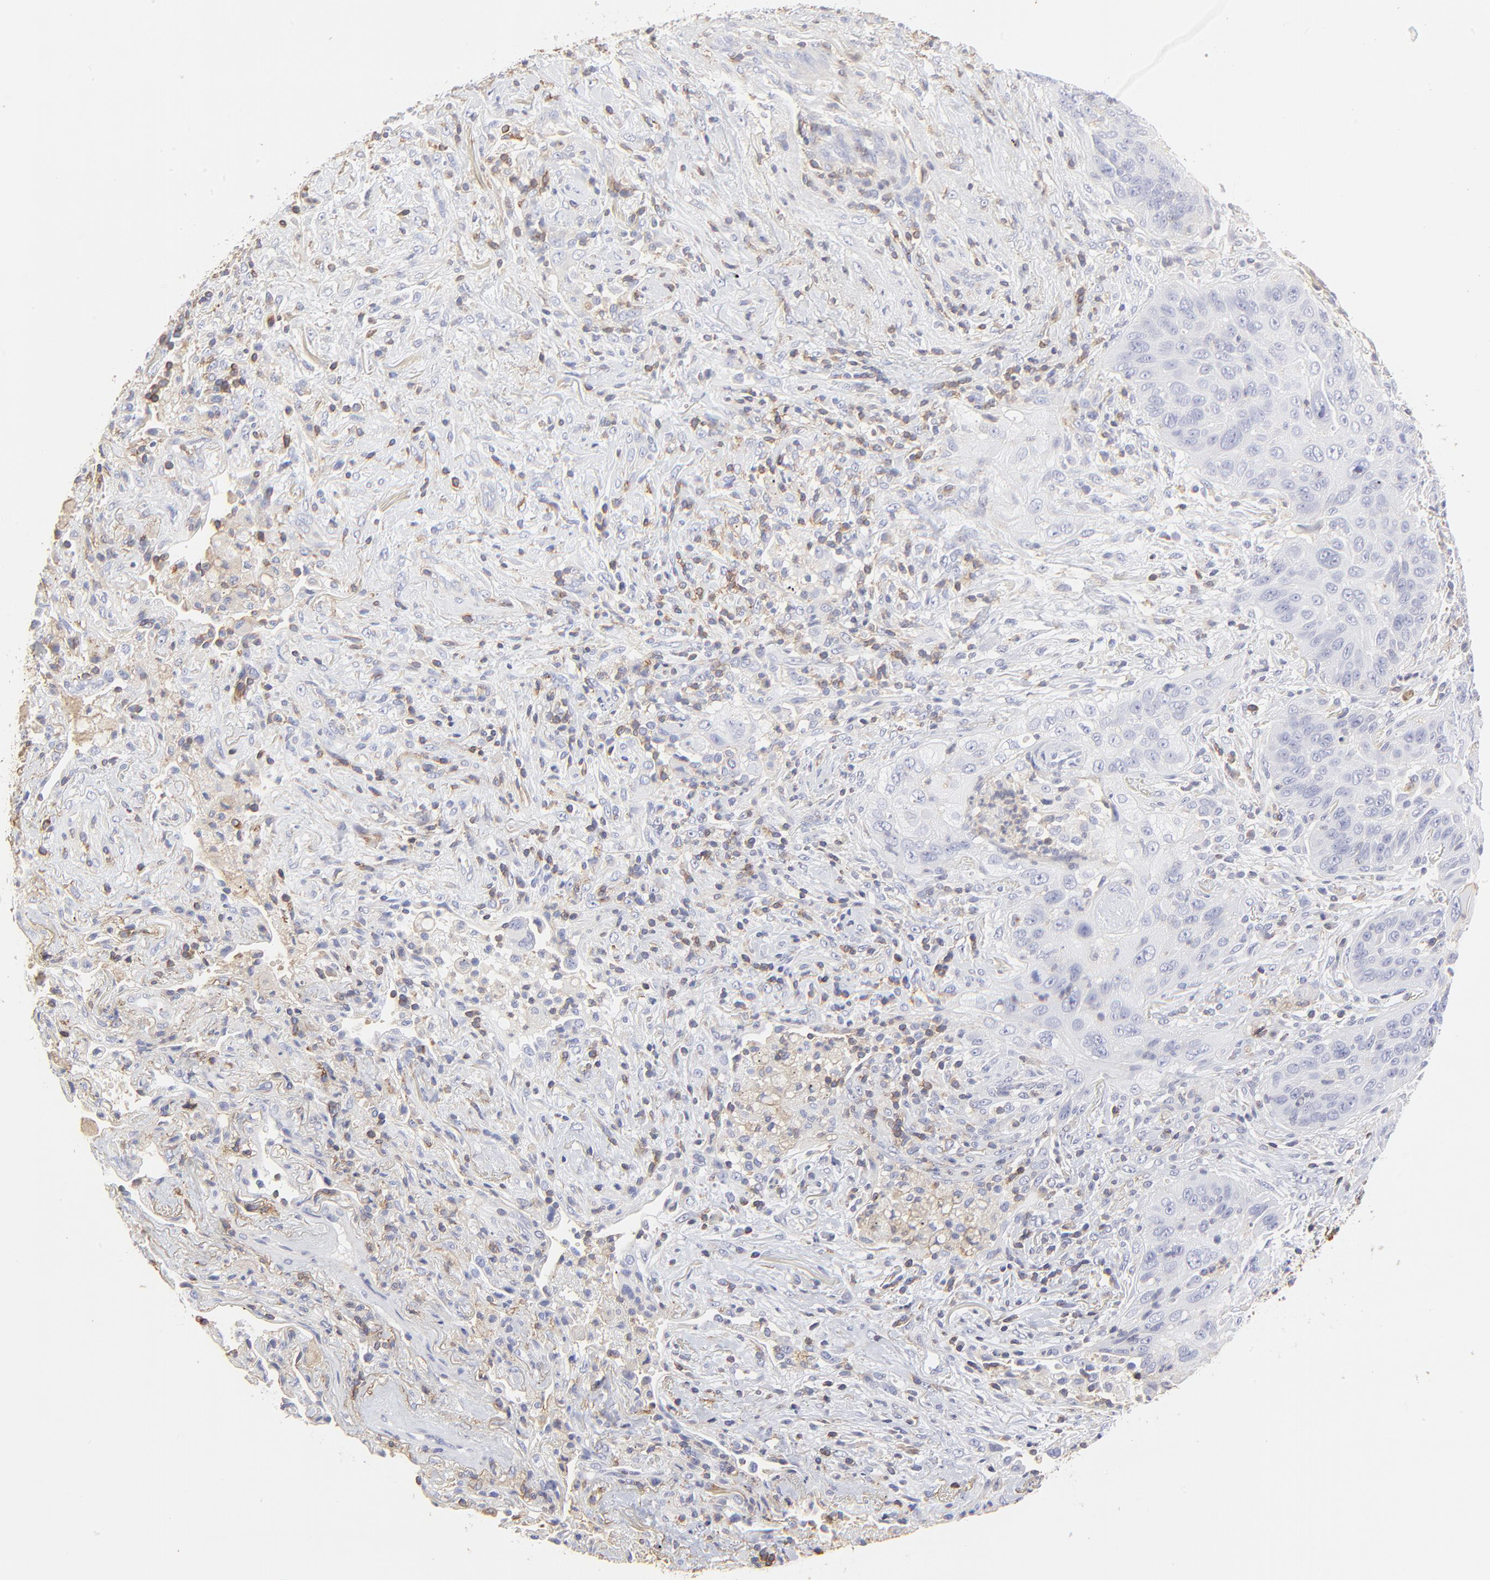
{"staining": {"intensity": "negative", "quantity": "none", "location": "none"}, "tissue": "lung cancer", "cell_type": "Tumor cells", "image_type": "cancer", "snomed": [{"axis": "morphology", "description": "Squamous cell carcinoma, NOS"}, {"axis": "topography", "description": "Lung"}], "caption": "The image demonstrates no significant expression in tumor cells of lung cancer (squamous cell carcinoma).", "gene": "ANXA6", "patient": {"sex": "female", "age": 67}}